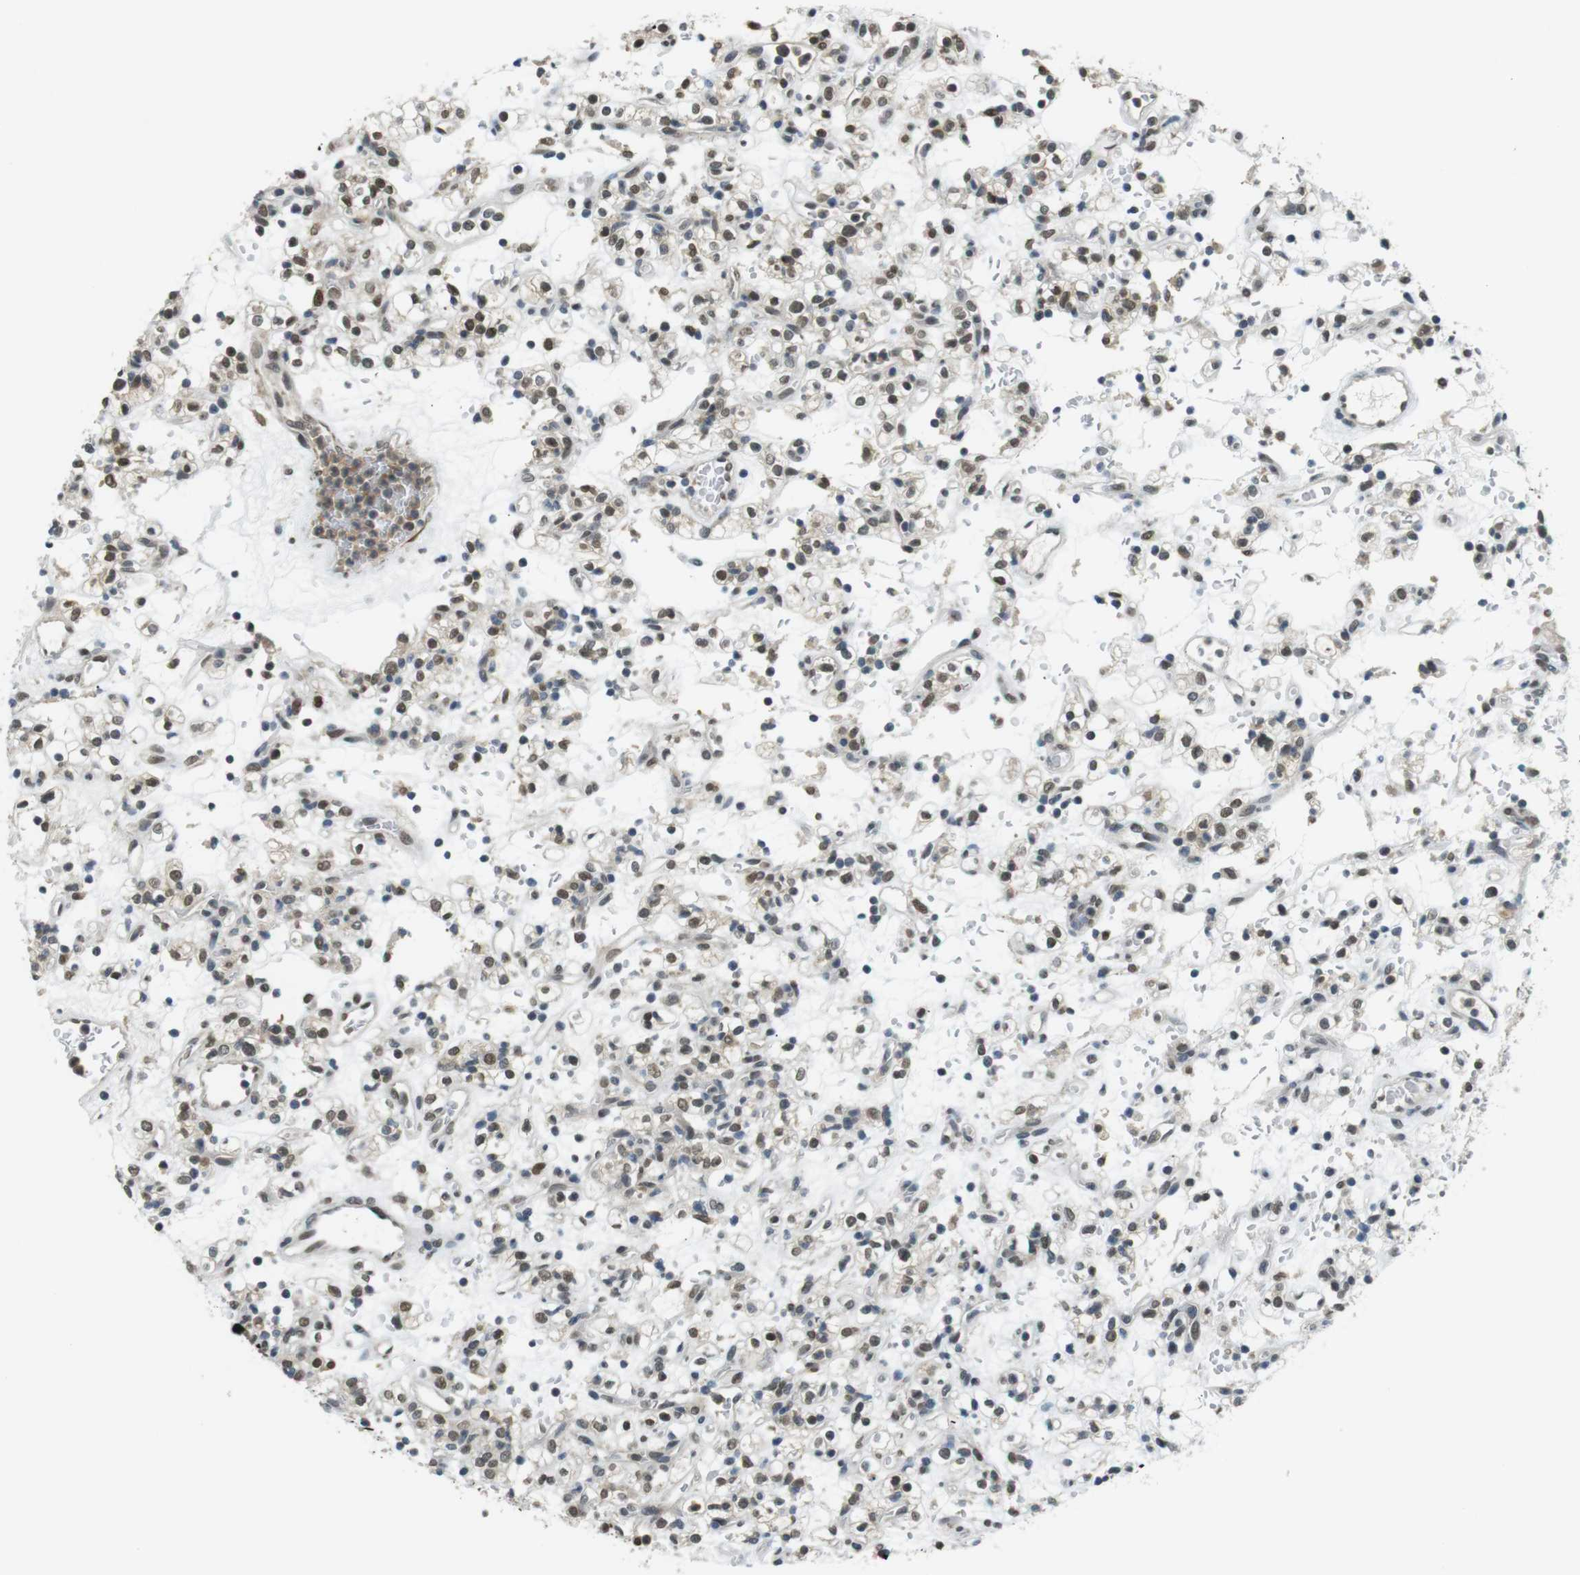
{"staining": {"intensity": "moderate", "quantity": "25%-75%", "location": "nuclear"}, "tissue": "renal cancer", "cell_type": "Tumor cells", "image_type": "cancer", "snomed": [{"axis": "morphology", "description": "Normal tissue, NOS"}, {"axis": "morphology", "description": "Adenocarcinoma, NOS"}, {"axis": "topography", "description": "Kidney"}], "caption": "Moderate nuclear protein positivity is seen in approximately 25%-75% of tumor cells in renal adenocarcinoma.", "gene": "USP7", "patient": {"sex": "female", "age": 72}}